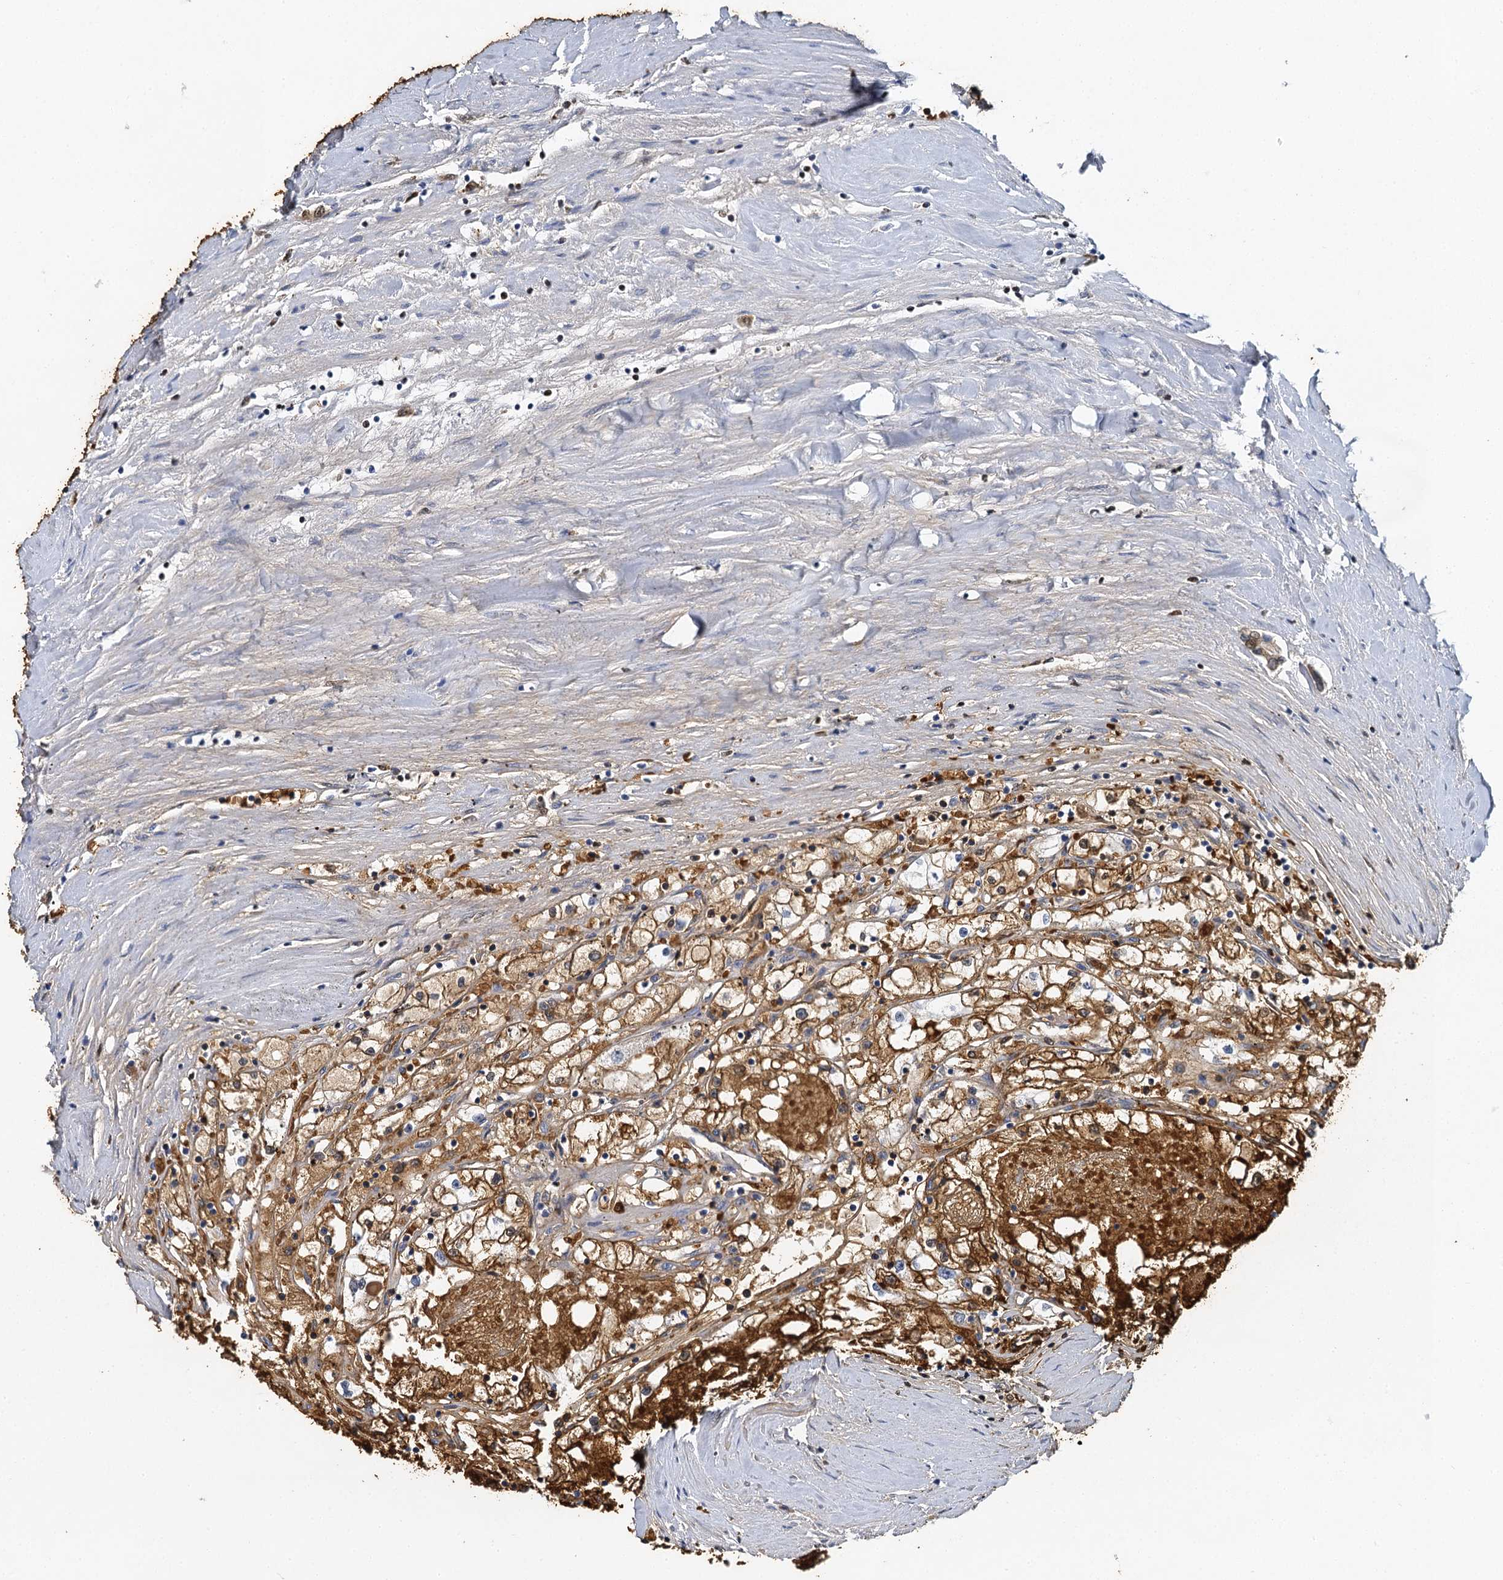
{"staining": {"intensity": "moderate", "quantity": ">75%", "location": "cytoplasmic/membranous"}, "tissue": "renal cancer", "cell_type": "Tumor cells", "image_type": "cancer", "snomed": [{"axis": "morphology", "description": "Adenocarcinoma, NOS"}, {"axis": "topography", "description": "Kidney"}], "caption": "Protein expression analysis of renal cancer exhibits moderate cytoplasmic/membranous positivity in approximately >75% of tumor cells.", "gene": "BCS1L", "patient": {"sex": "male", "age": 56}}